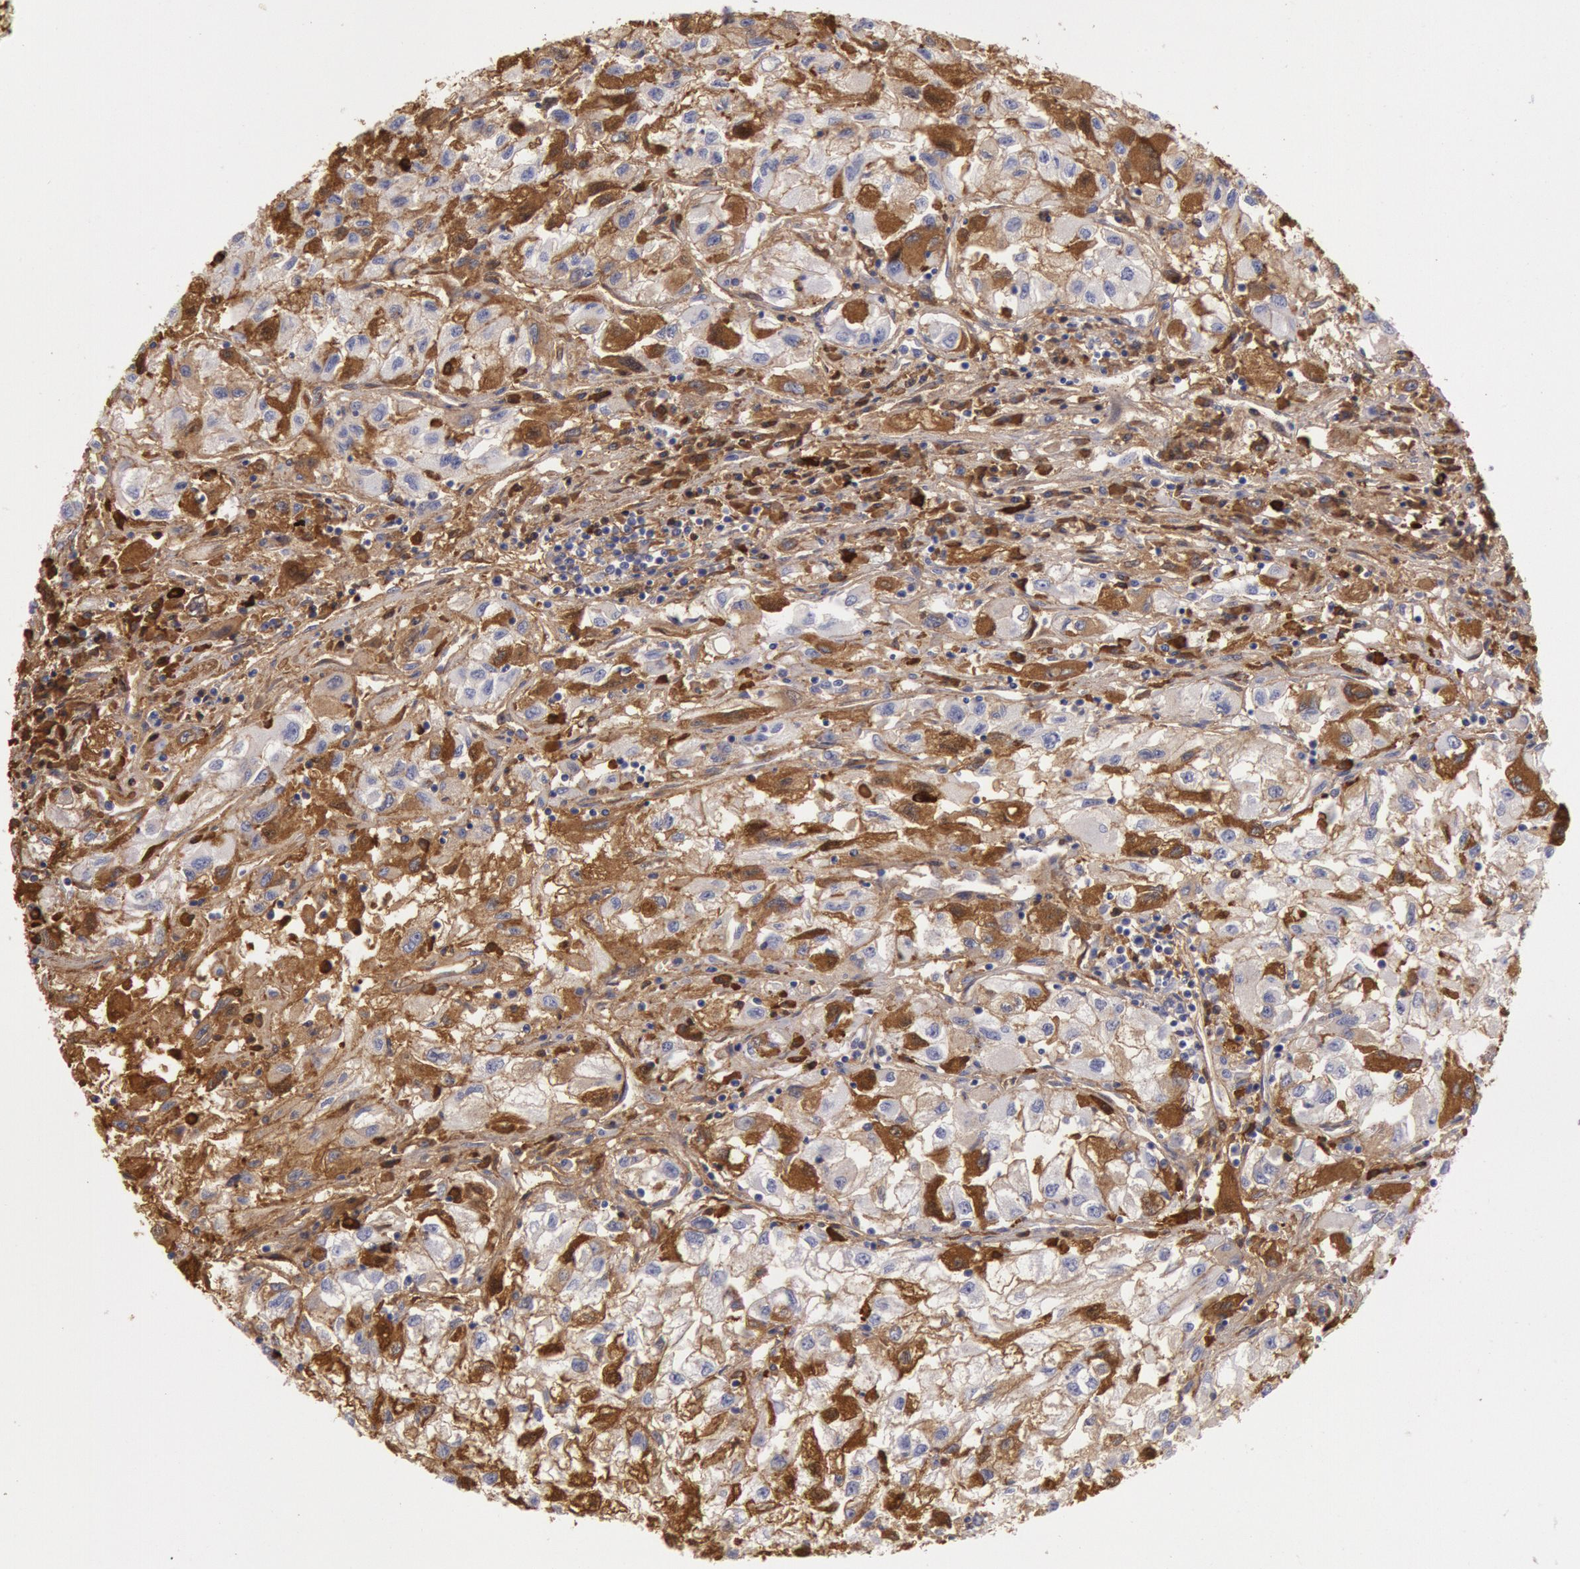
{"staining": {"intensity": "strong", "quantity": "25%-75%", "location": "cytoplasmic/membranous"}, "tissue": "renal cancer", "cell_type": "Tumor cells", "image_type": "cancer", "snomed": [{"axis": "morphology", "description": "Adenocarcinoma, NOS"}, {"axis": "topography", "description": "Kidney"}], "caption": "Protein expression analysis of renal adenocarcinoma reveals strong cytoplasmic/membranous staining in about 25%-75% of tumor cells.", "gene": "IGHG1", "patient": {"sex": "male", "age": 59}}